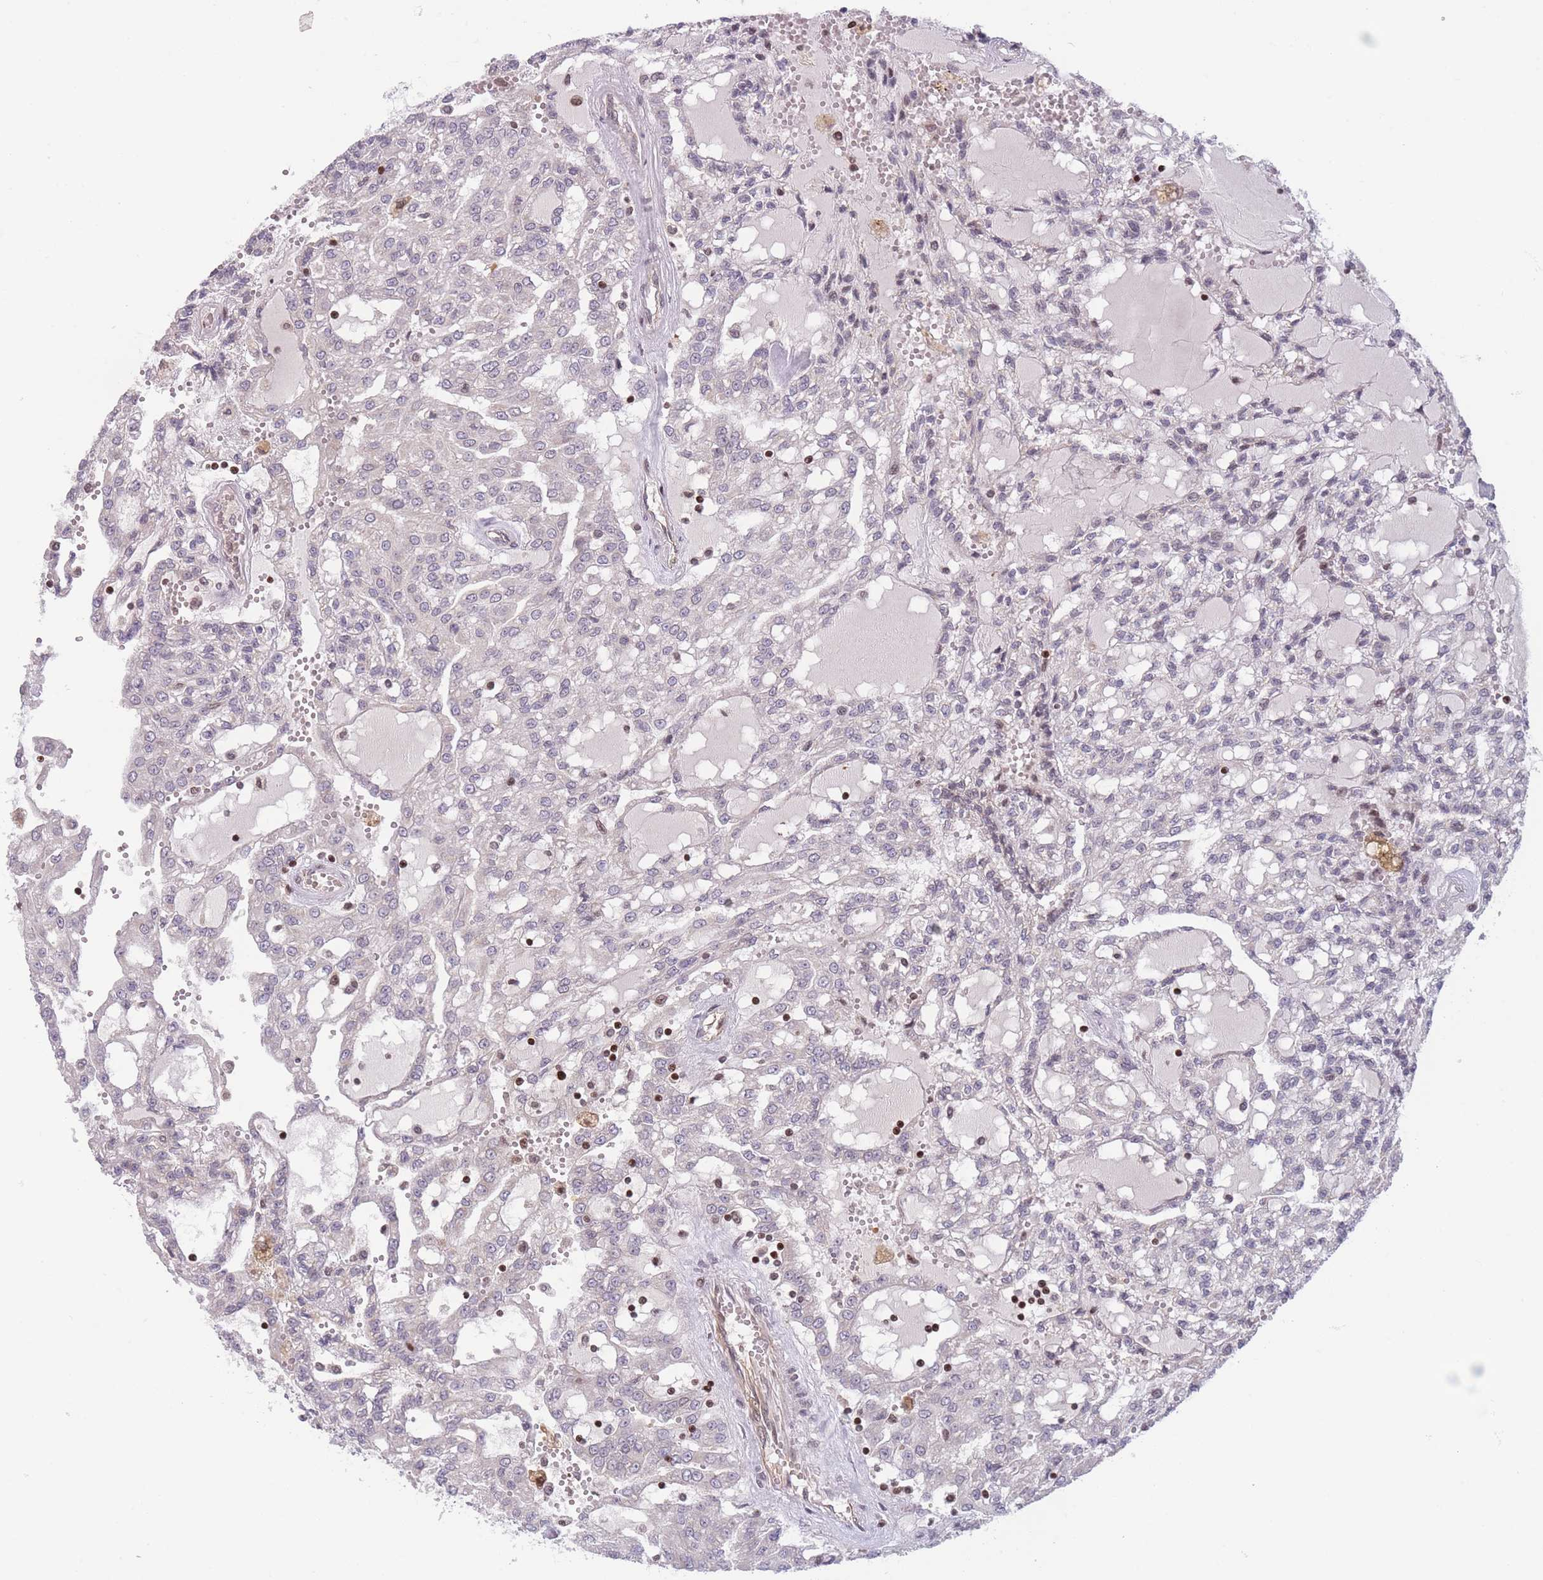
{"staining": {"intensity": "negative", "quantity": "none", "location": "none"}, "tissue": "renal cancer", "cell_type": "Tumor cells", "image_type": "cancer", "snomed": [{"axis": "morphology", "description": "Adenocarcinoma, NOS"}, {"axis": "topography", "description": "Kidney"}], "caption": "IHC of human renal cancer (adenocarcinoma) reveals no positivity in tumor cells.", "gene": "SLC35F5", "patient": {"sex": "male", "age": 63}}